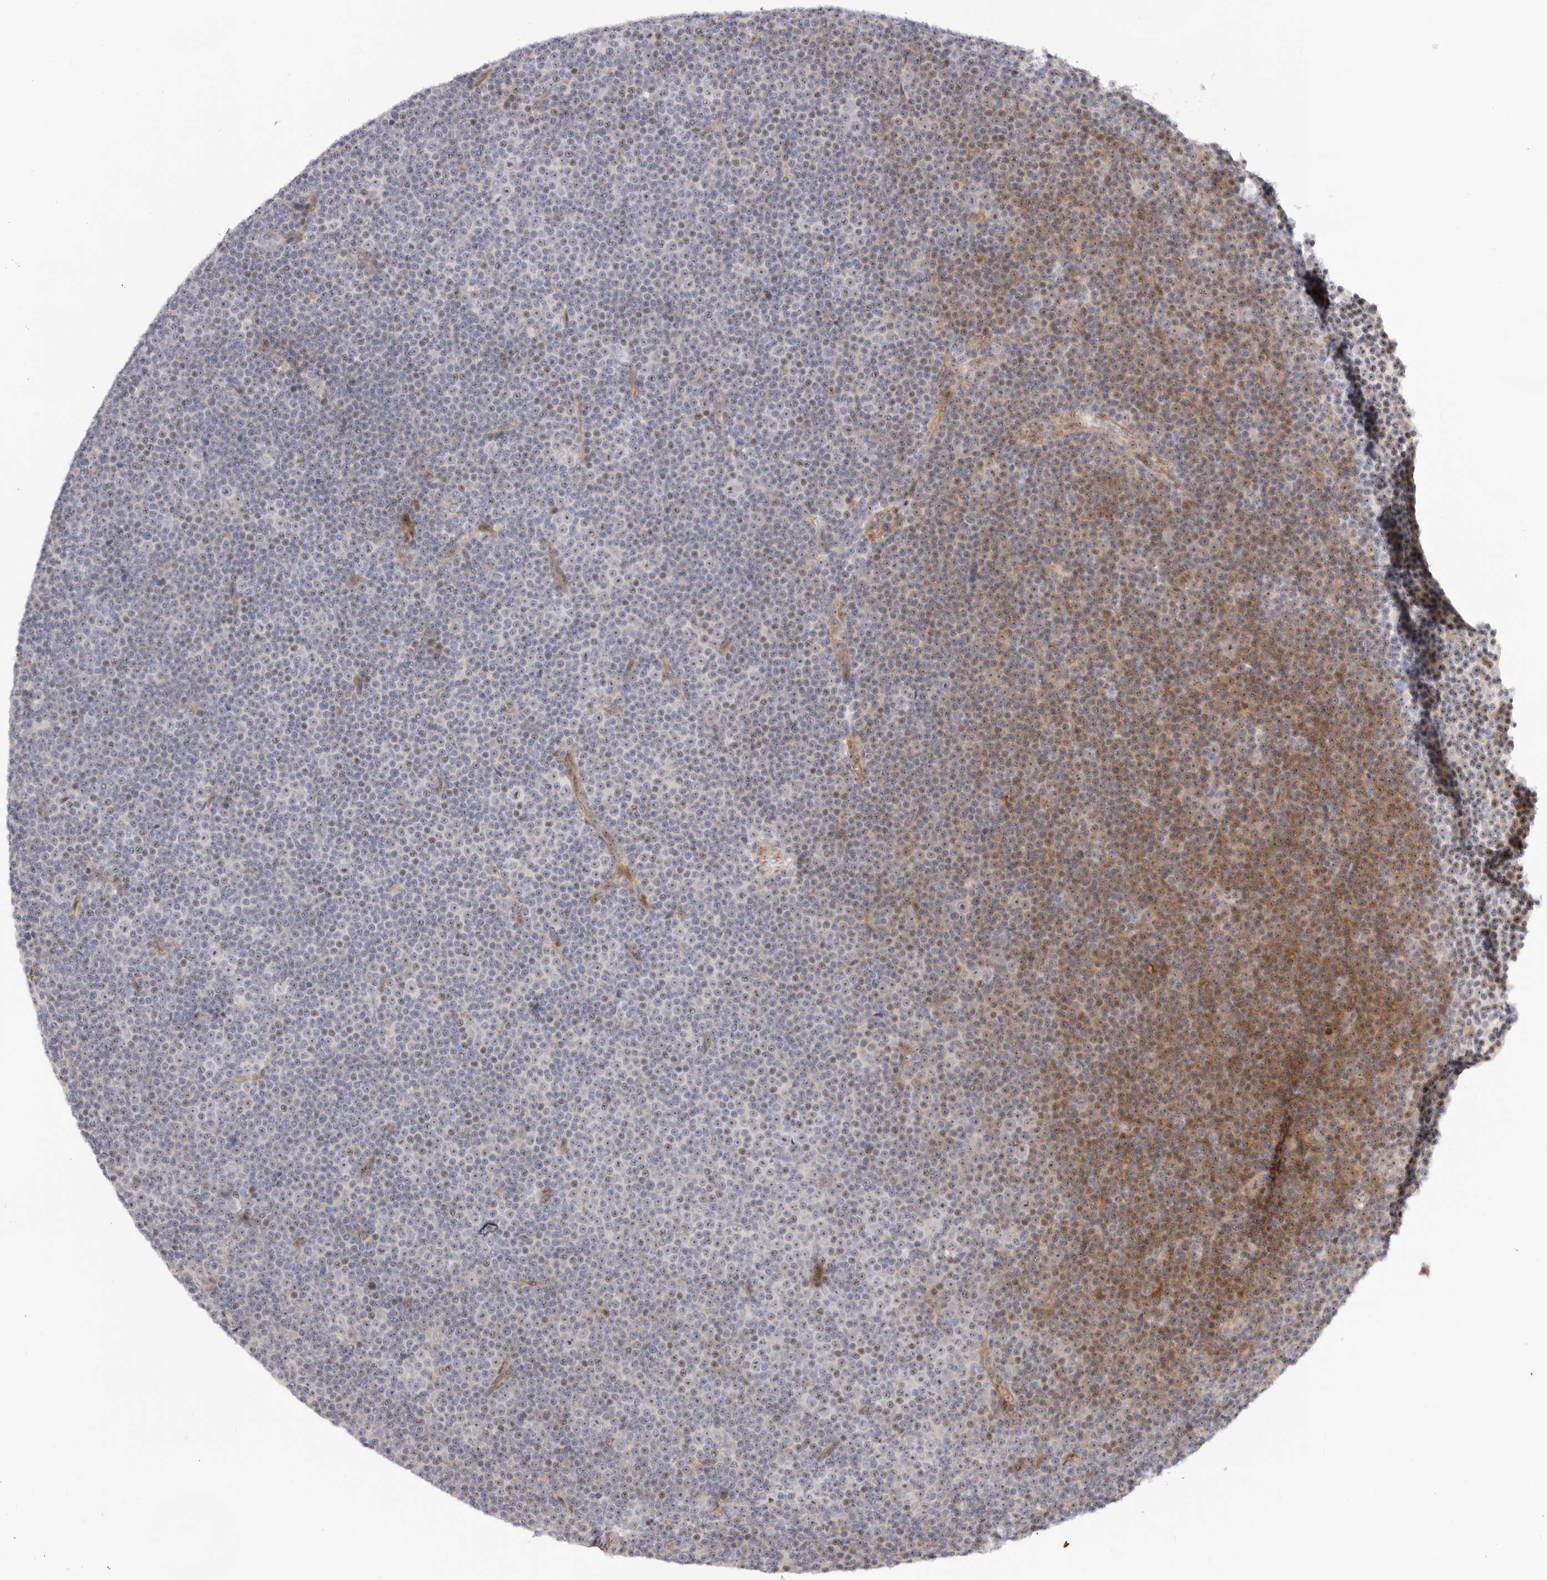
{"staining": {"intensity": "moderate", "quantity": "25%-75%", "location": "cytoplasmic/membranous,nuclear"}, "tissue": "lymphoma", "cell_type": "Tumor cells", "image_type": "cancer", "snomed": [{"axis": "morphology", "description": "Malignant lymphoma, non-Hodgkin's type, Low grade"}, {"axis": "topography", "description": "Lymph node"}], "caption": "Immunohistochemistry of human lymphoma exhibits medium levels of moderate cytoplasmic/membranous and nuclear expression in approximately 25%-75% of tumor cells.", "gene": "ODF2L", "patient": {"sex": "female", "age": 67}}